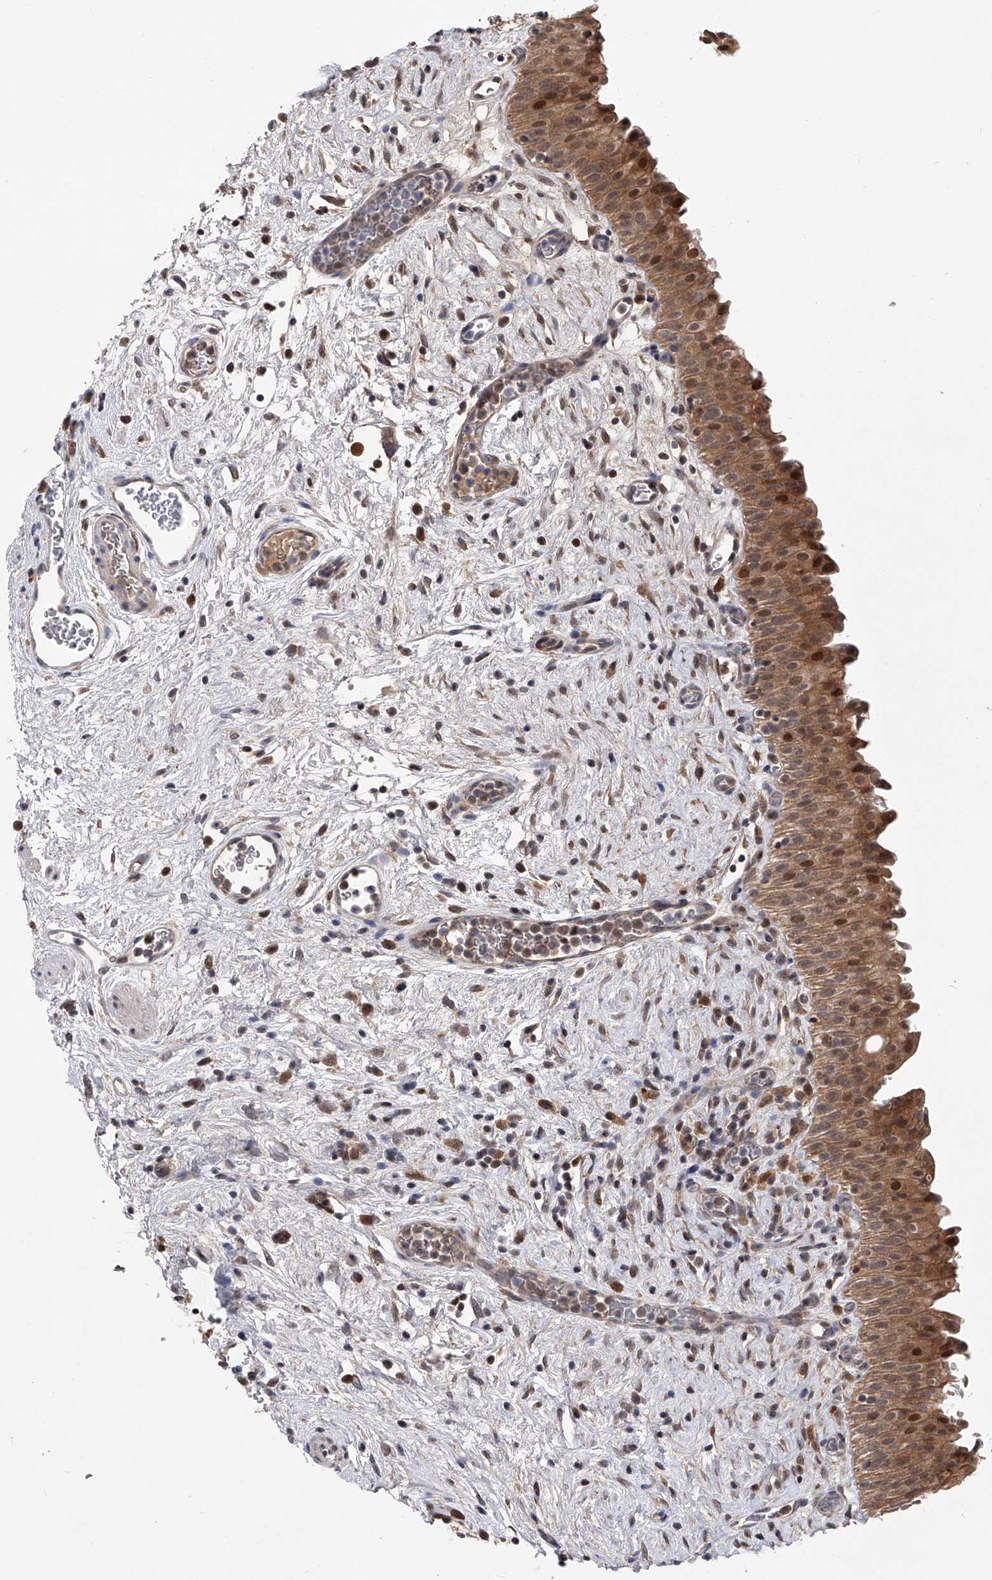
{"staining": {"intensity": "moderate", "quantity": ">75%", "location": "cytoplasmic/membranous,nuclear"}, "tissue": "urinary bladder", "cell_type": "Urothelial cells", "image_type": "normal", "snomed": [{"axis": "morphology", "description": "Normal tissue, NOS"}, {"axis": "topography", "description": "Urinary bladder"}], "caption": "Immunohistochemistry (IHC) micrograph of unremarkable urinary bladder: urinary bladder stained using immunohistochemistry reveals medium levels of moderate protein expression localized specifically in the cytoplasmic/membranous,nuclear of urothelial cells, appearing as a cytoplasmic/membranous,nuclear brown color.", "gene": "RWDD2A", "patient": {"sex": "male", "age": 82}}